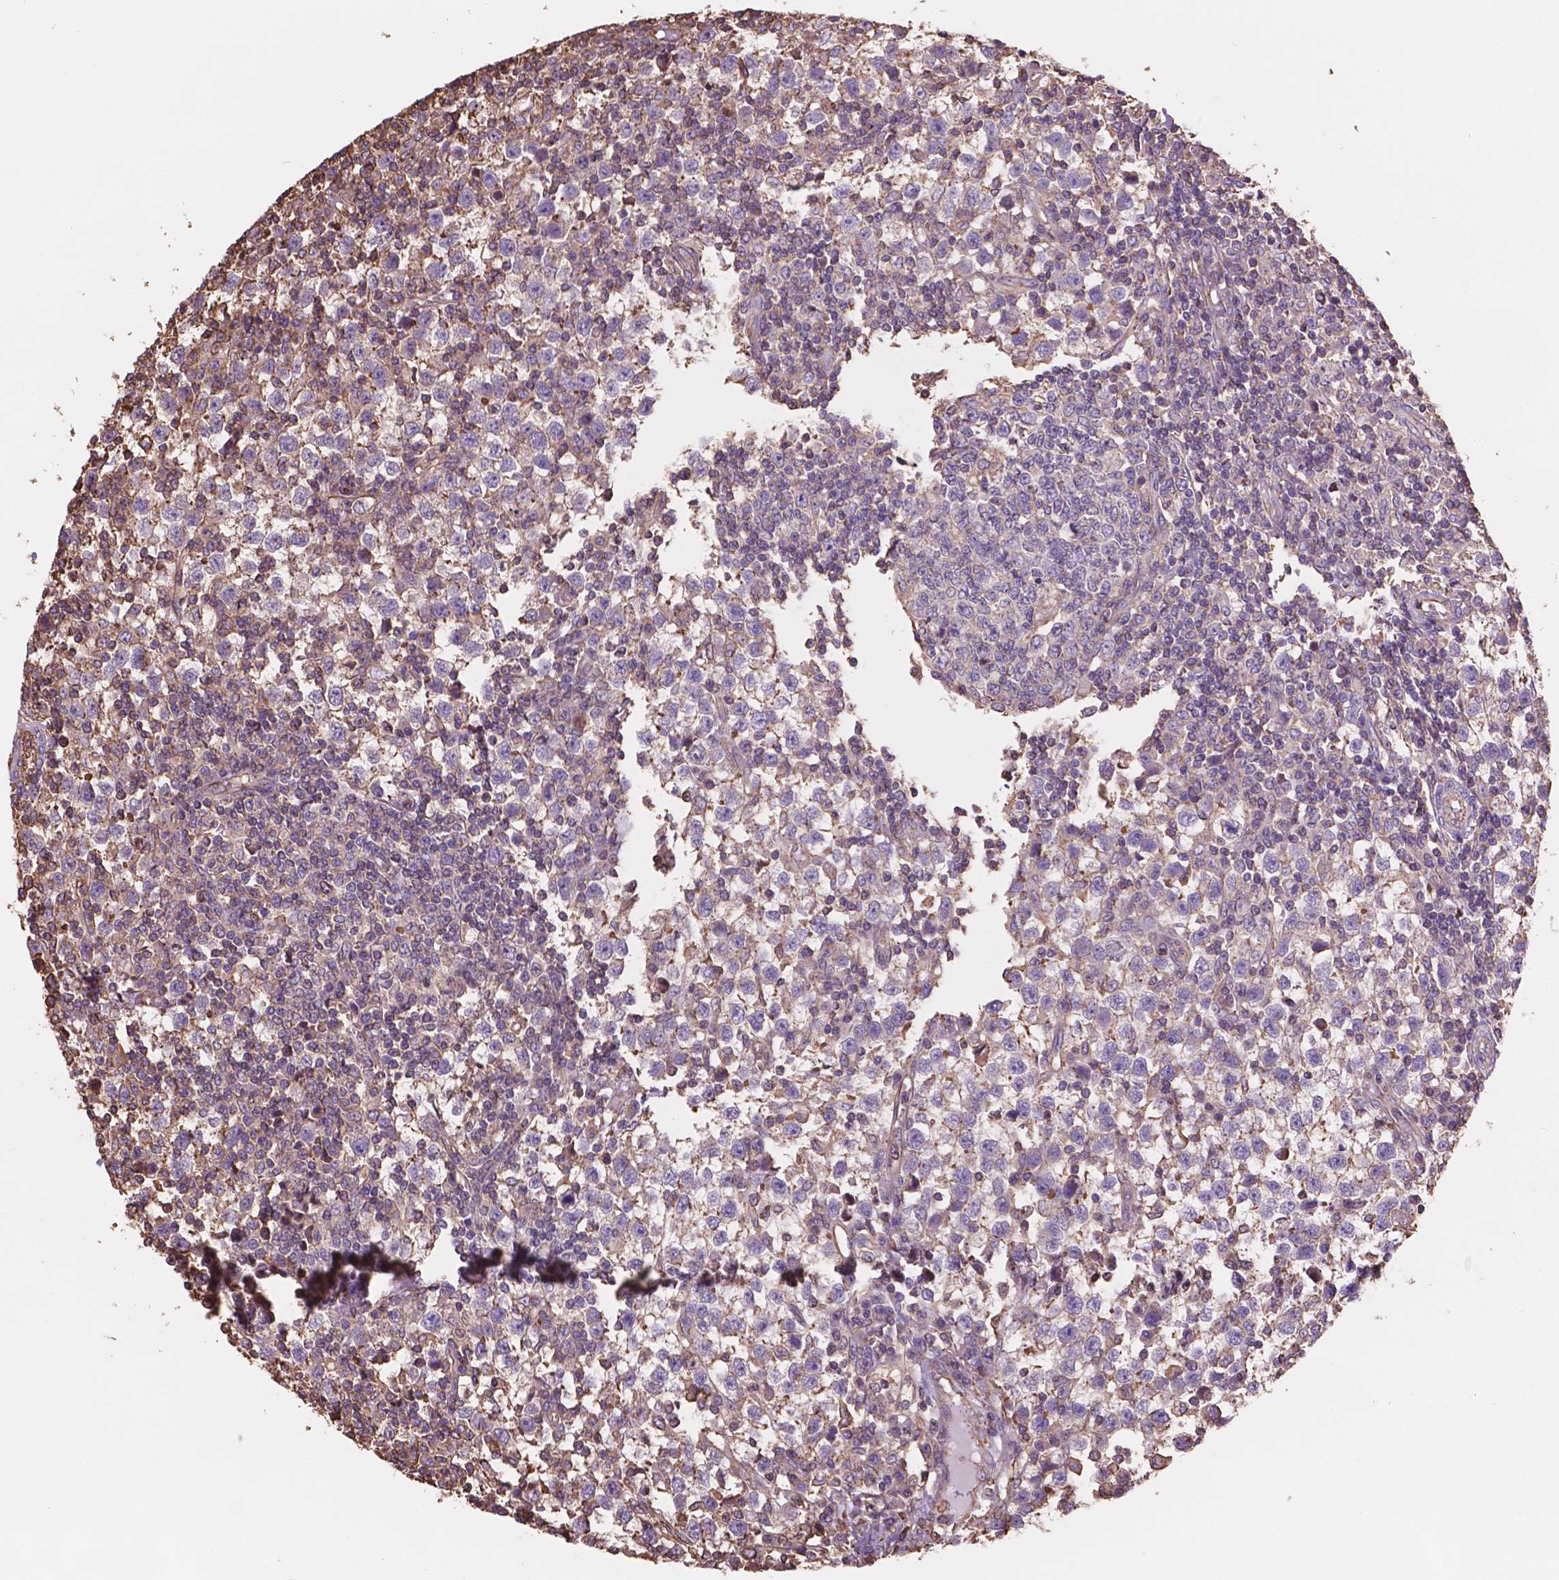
{"staining": {"intensity": "negative", "quantity": "none", "location": "none"}, "tissue": "testis cancer", "cell_type": "Tumor cells", "image_type": "cancer", "snomed": [{"axis": "morphology", "description": "Seminoma, NOS"}, {"axis": "topography", "description": "Testis"}], "caption": "Immunohistochemistry (IHC) micrograph of human testis cancer (seminoma) stained for a protein (brown), which exhibits no expression in tumor cells. (DAB (3,3'-diaminobenzidine) IHC visualized using brightfield microscopy, high magnification).", "gene": "NIPA2", "patient": {"sex": "male", "age": 34}}